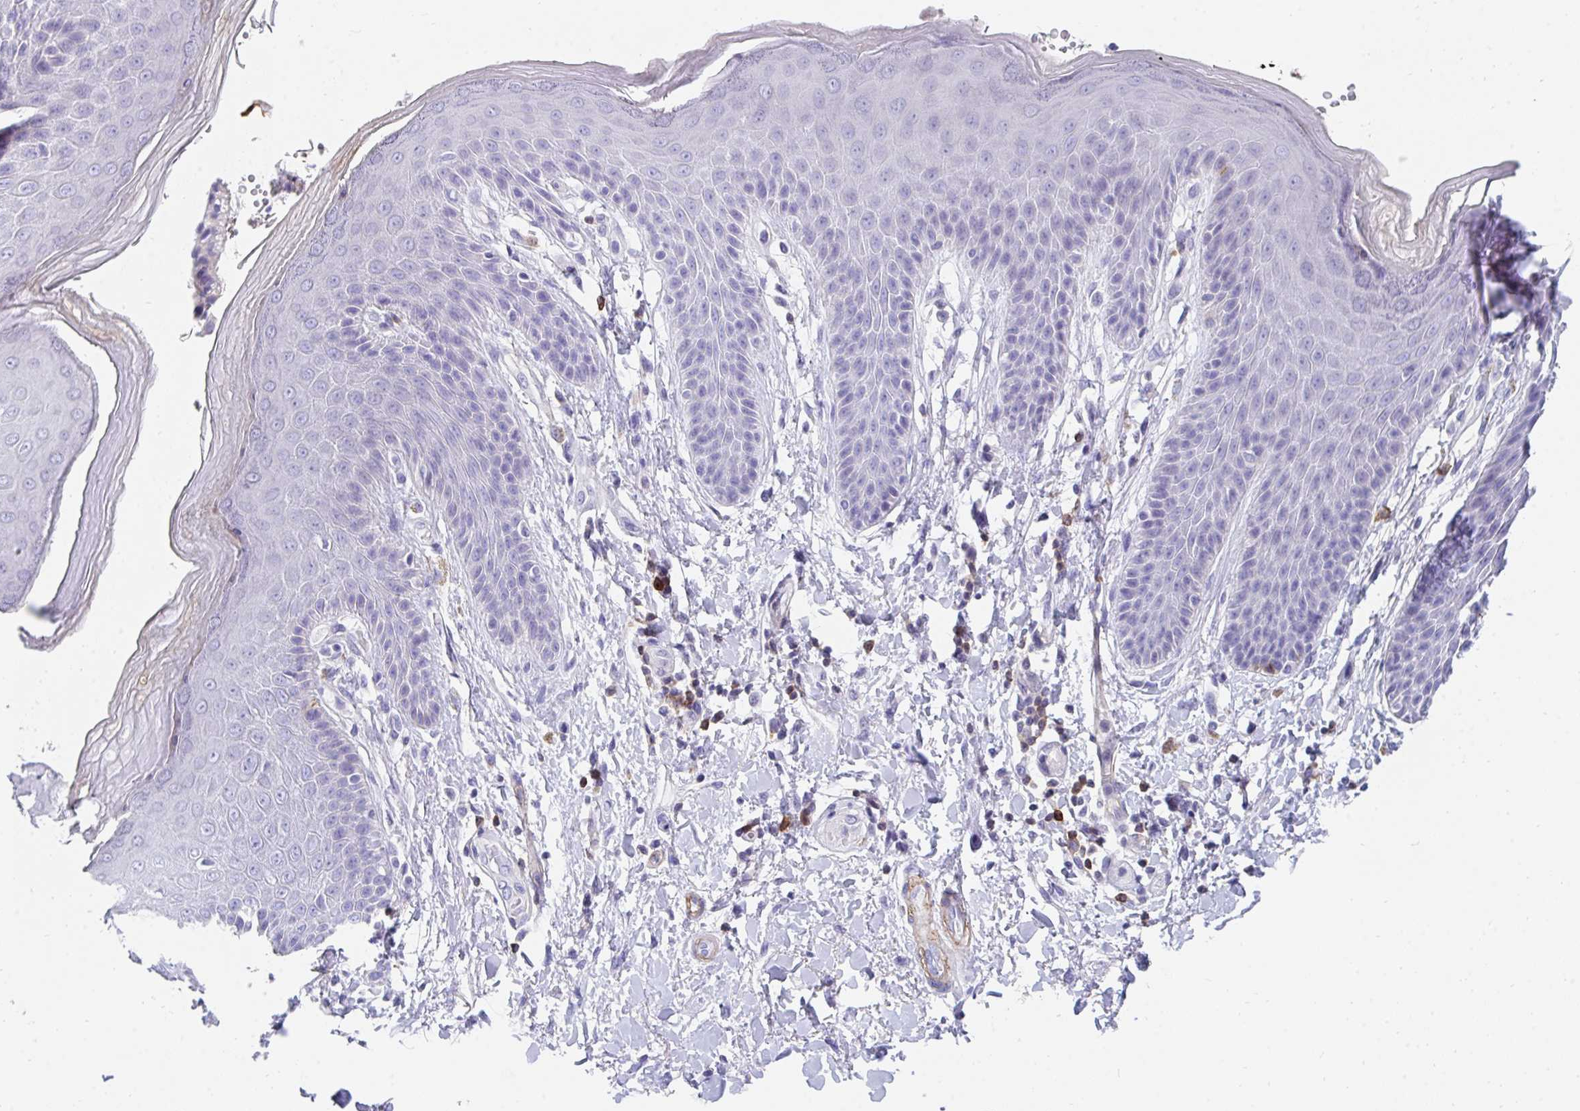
{"staining": {"intensity": "negative", "quantity": "none", "location": "none"}, "tissue": "skin", "cell_type": "Epidermal cells", "image_type": "normal", "snomed": [{"axis": "morphology", "description": "Normal tissue, NOS"}, {"axis": "topography", "description": "Anal"}, {"axis": "topography", "description": "Peripheral nerve tissue"}], "caption": "High power microscopy photomicrograph of an immunohistochemistry (IHC) photomicrograph of normal skin, revealing no significant staining in epidermal cells.", "gene": "CD7", "patient": {"sex": "male", "age": 51}}